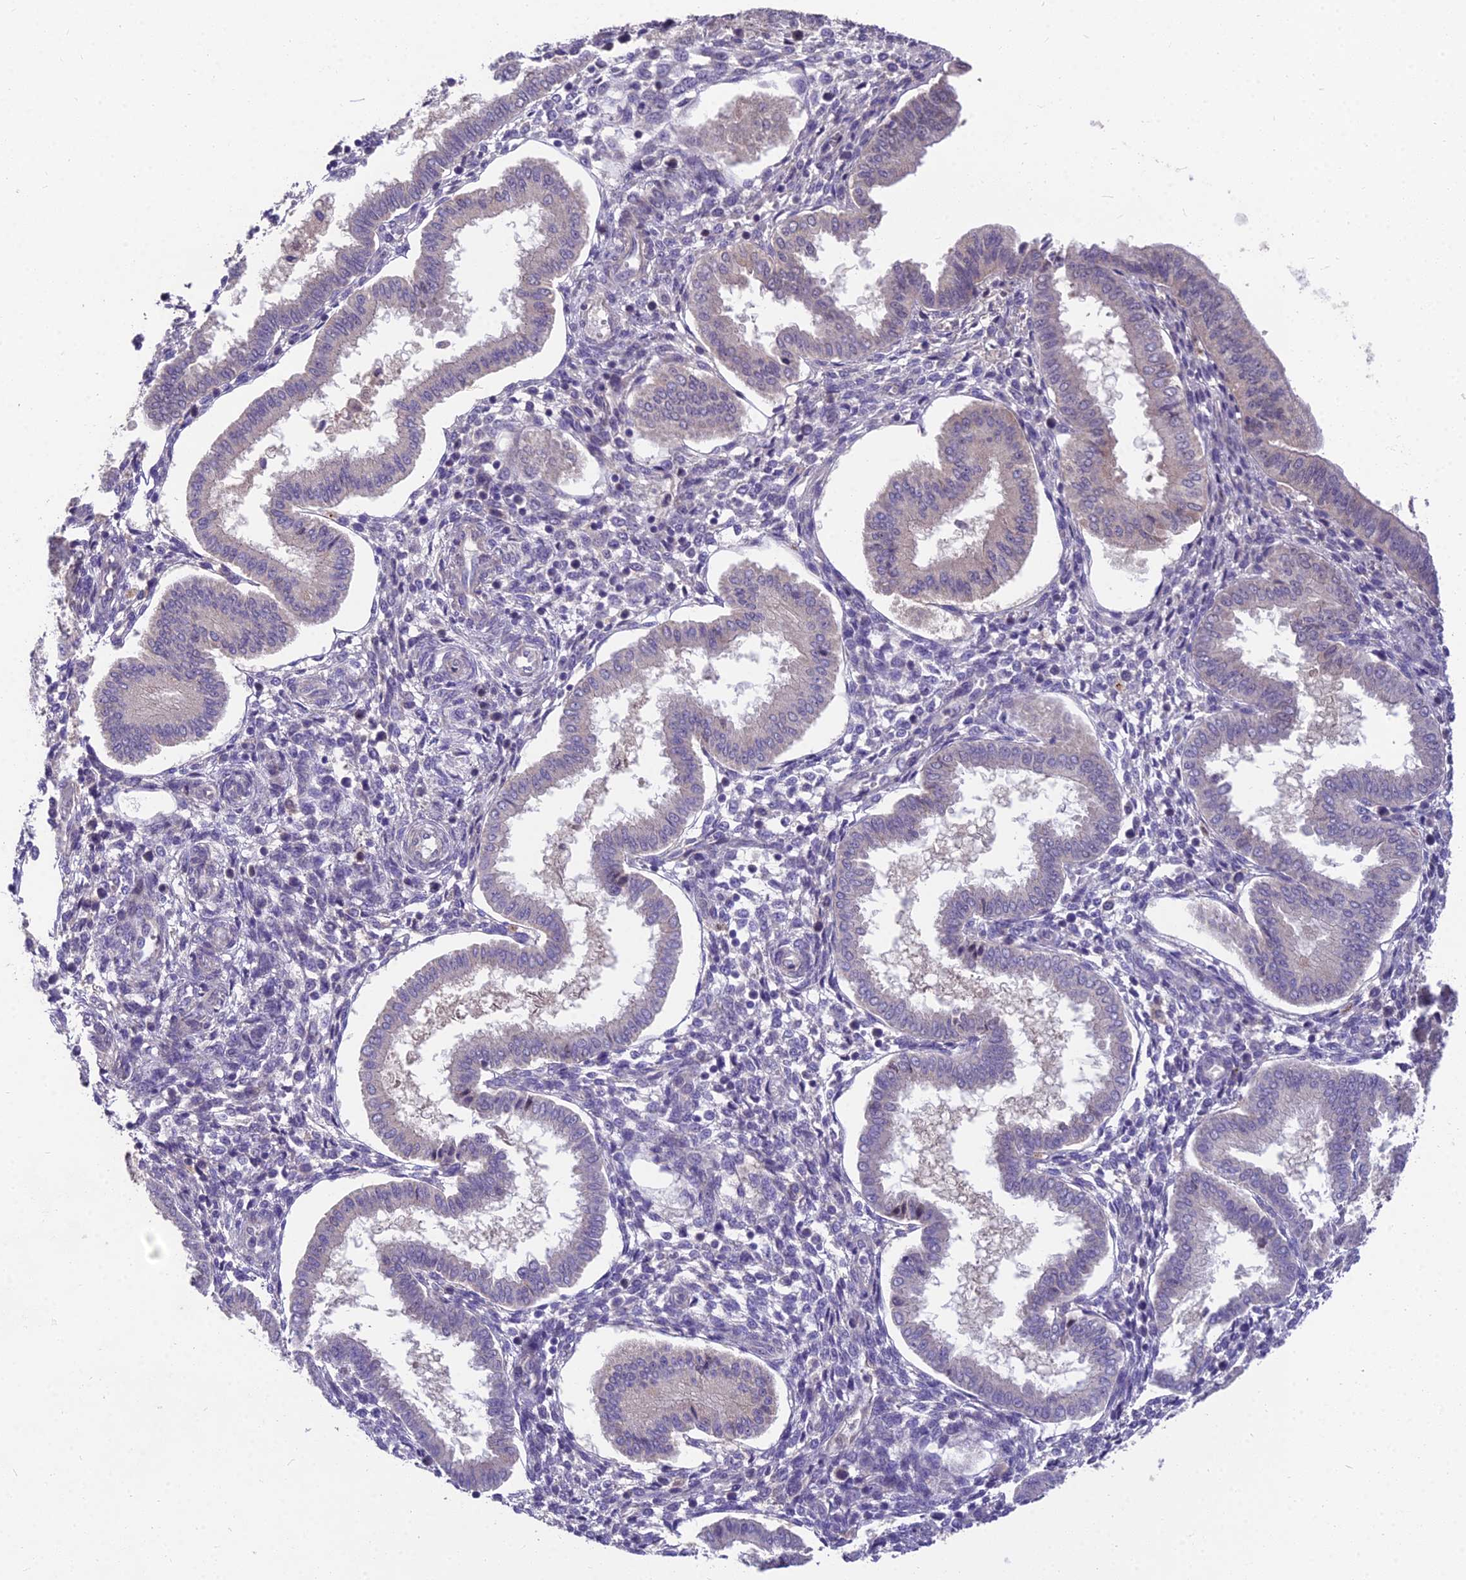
{"staining": {"intensity": "negative", "quantity": "none", "location": "none"}, "tissue": "endometrium", "cell_type": "Cells in endometrial stroma", "image_type": "normal", "snomed": [{"axis": "morphology", "description": "Normal tissue, NOS"}, {"axis": "topography", "description": "Endometrium"}], "caption": "Cells in endometrial stroma show no significant positivity in unremarkable endometrium. (Stains: DAB (3,3'-diaminobenzidine) immunohistochemistry with hematoxylin counter stain, Microscopy: brightfield microscopy at high magnification).", "gene": "ZNF333", "patient": {"sex": "female", "age": 24}}